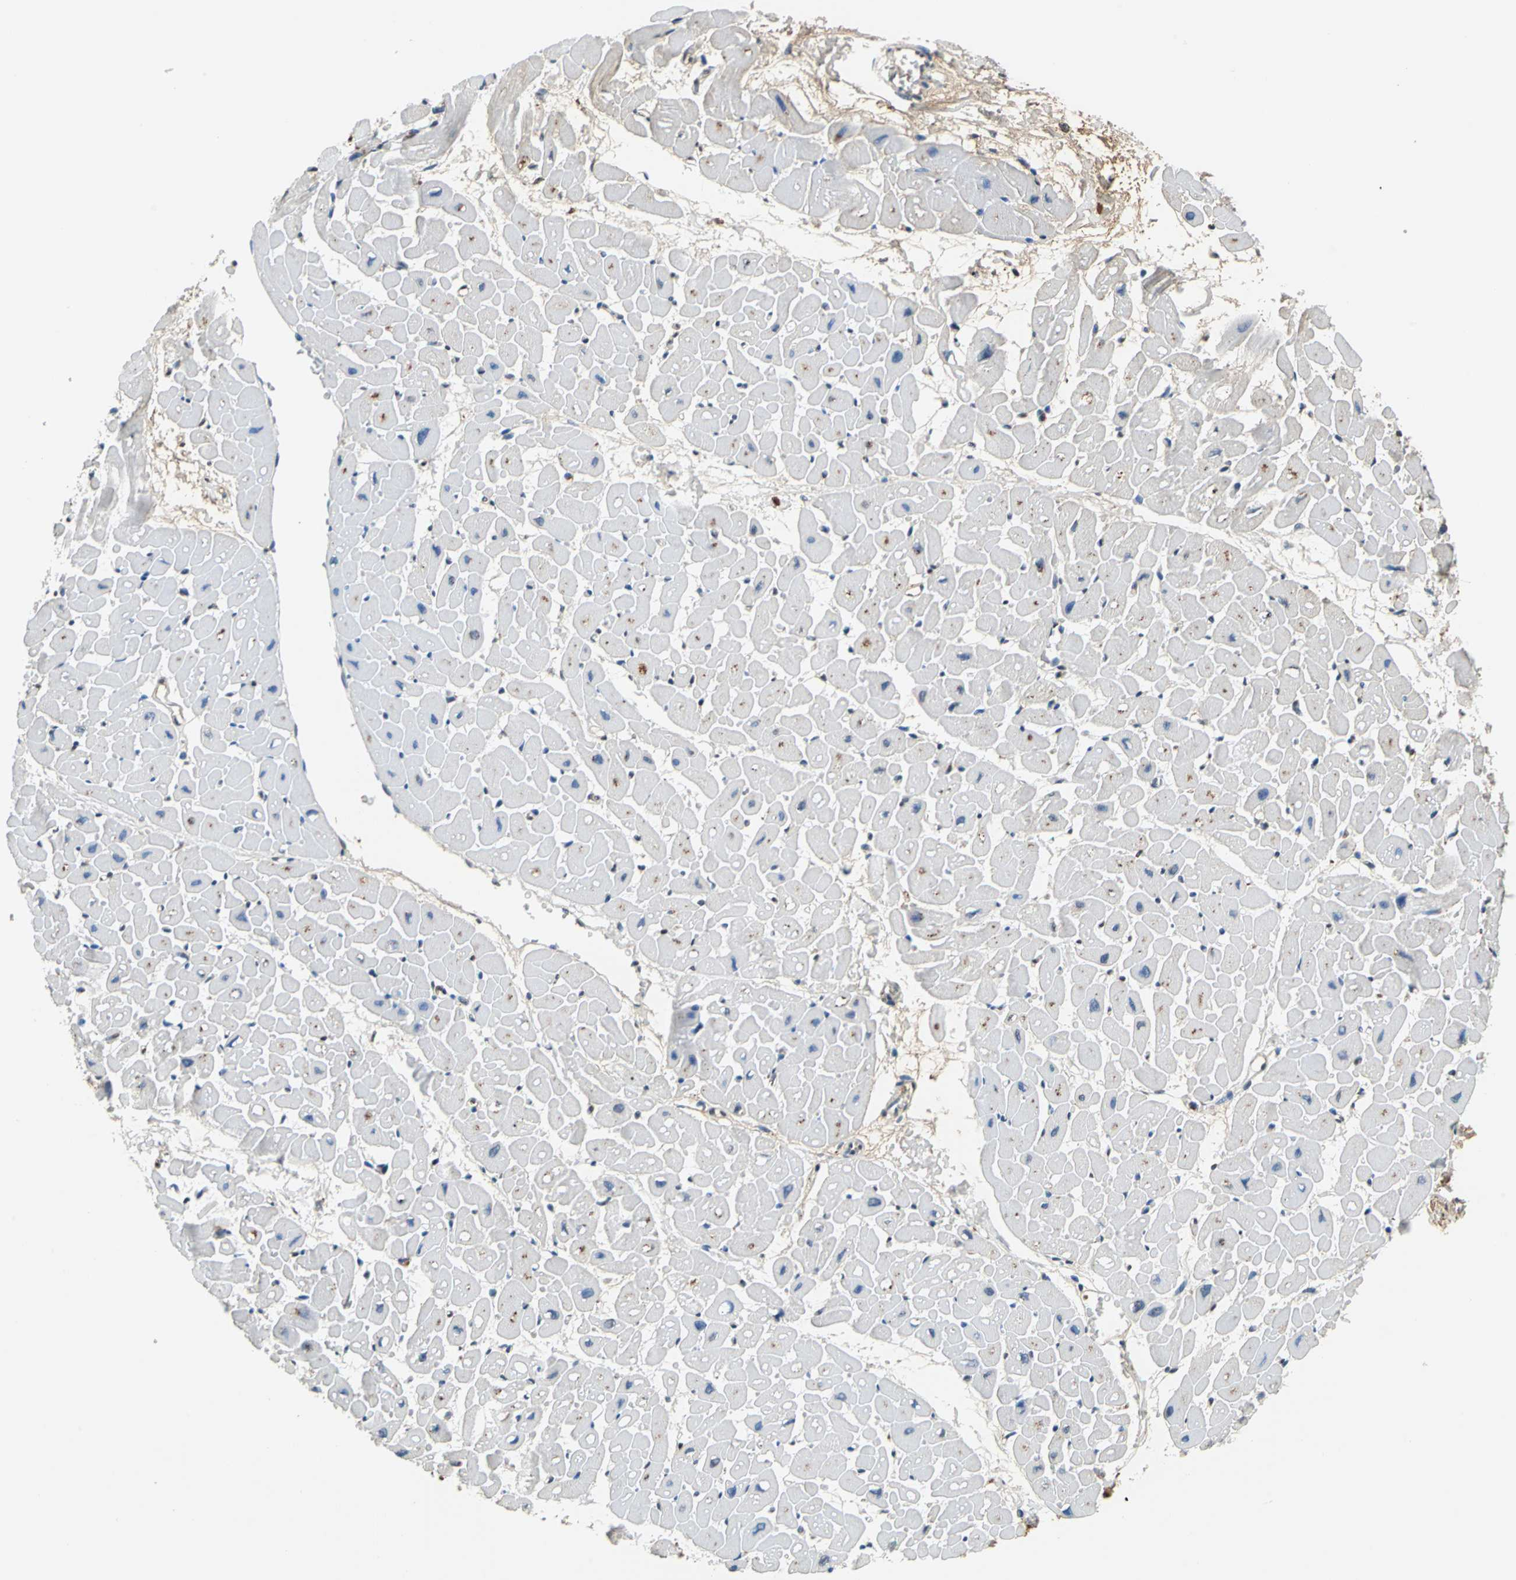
{"staining": {"intensity": "moderate", "quantity": "<25%", "location": "cytoplasmic/membranous"}, "tissue": "heart muscle", "cell_type": "Cardiomyocytes", "image_type": "normal", "snomed": [{"axis": "morphology", "description": "Normal tissue, NOS"}, {"axis": "topography", "description": "Heart"}], "caption": "A photomicrograph of heart muscle stained for a protein displays moderate cytoplasmic/membranous brown staining in cardiomyocytes.", "gene": "ALB", "patient": {"sex": "male", "age": 45}}